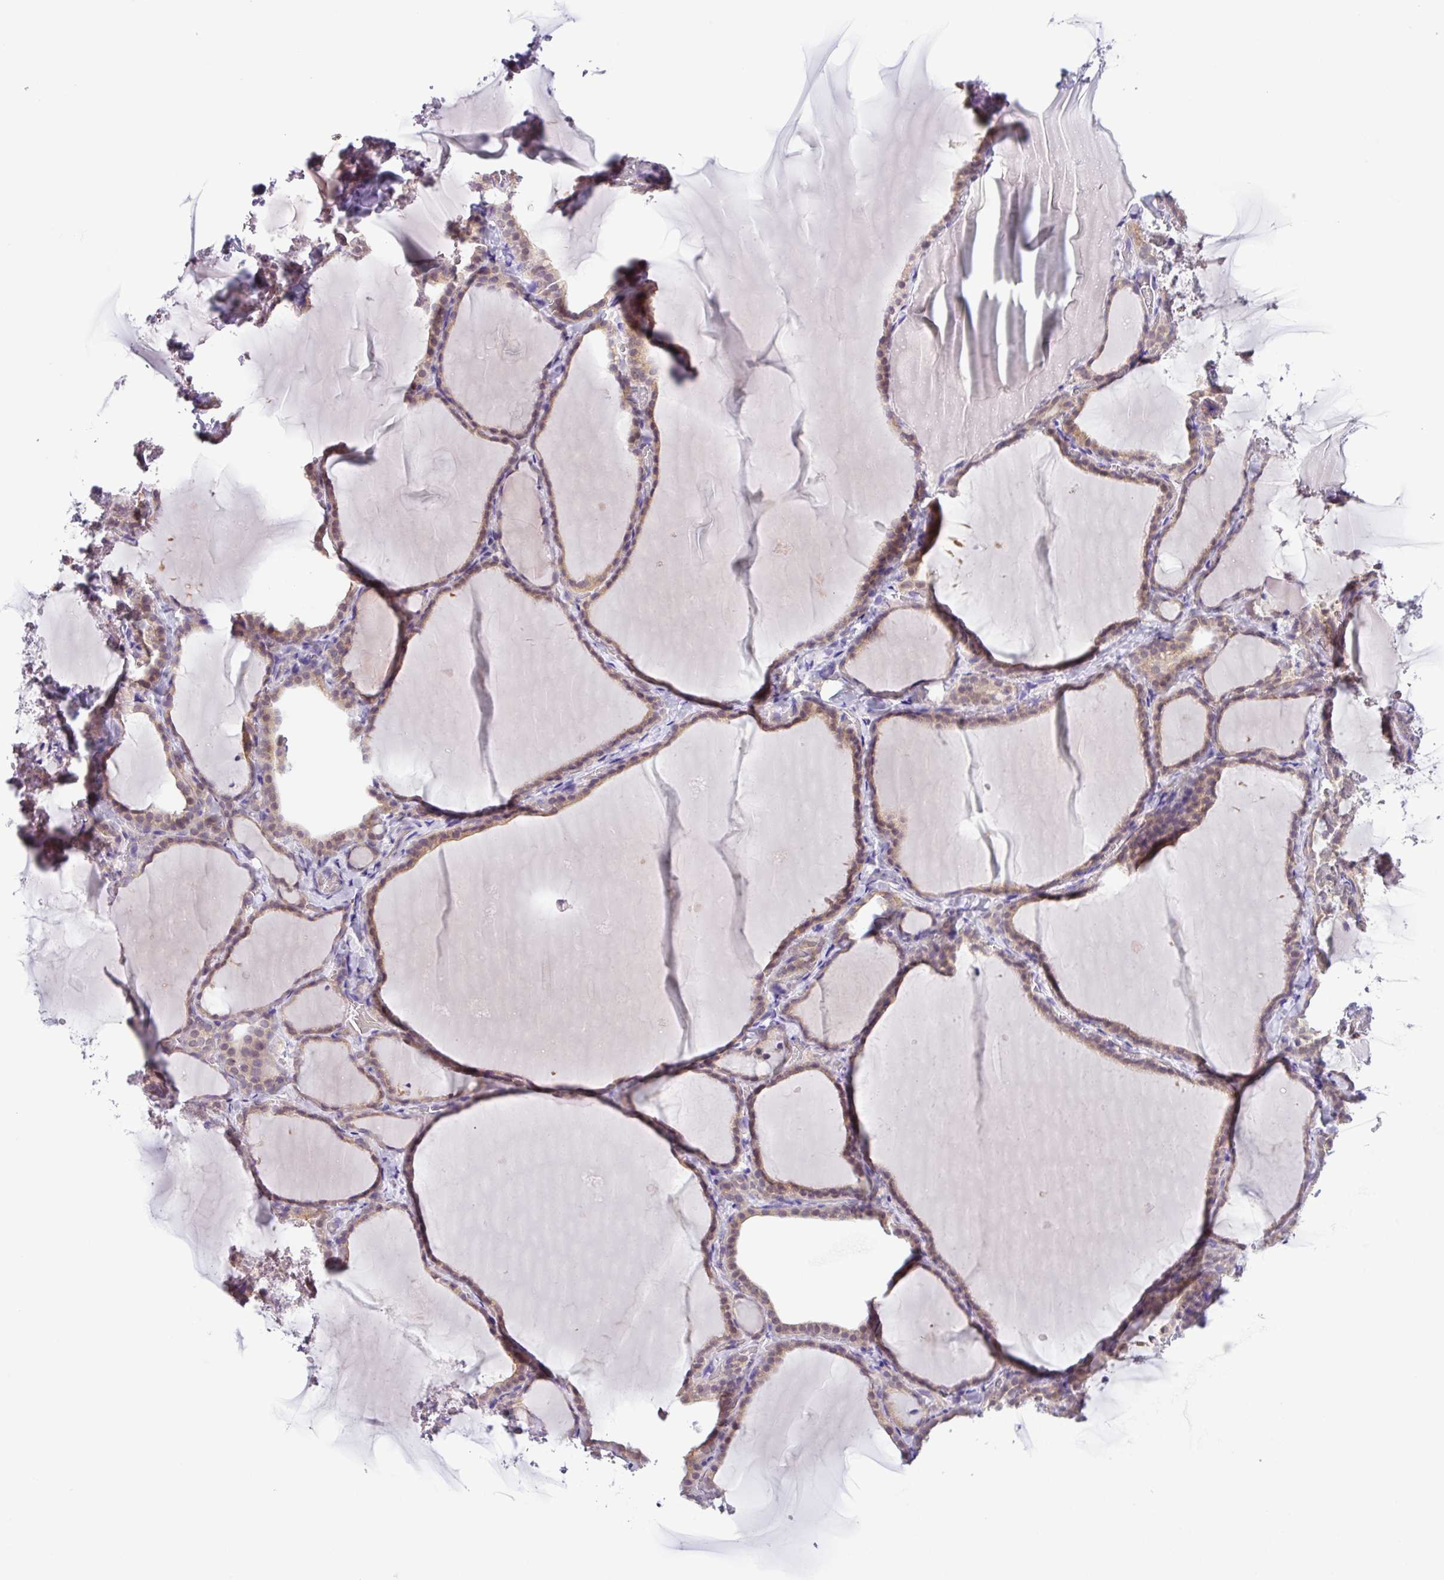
{"staining": {"intensity": "moderate", "quantity": "25%-75%", "location": "cytoplasmic/membranous,nuclear"}, "tissue": "thyroid gland", "cell_type": "Glandular cells", "image_type": "normal", "snomed": [{"axis": "morphology", "description": "Normal tissue, NOS"}, {"axis": "topography", "description": "Thyroid gland"}], "caption": "Brown immunohistochemical staining in benign thyroid gland exhibits moderate cytoplasmic/membranous,nuclear staining in about 25%-75% of glandular cells.", "gene": "TONSL", "patient": {"sex": "female", "age": 22}}